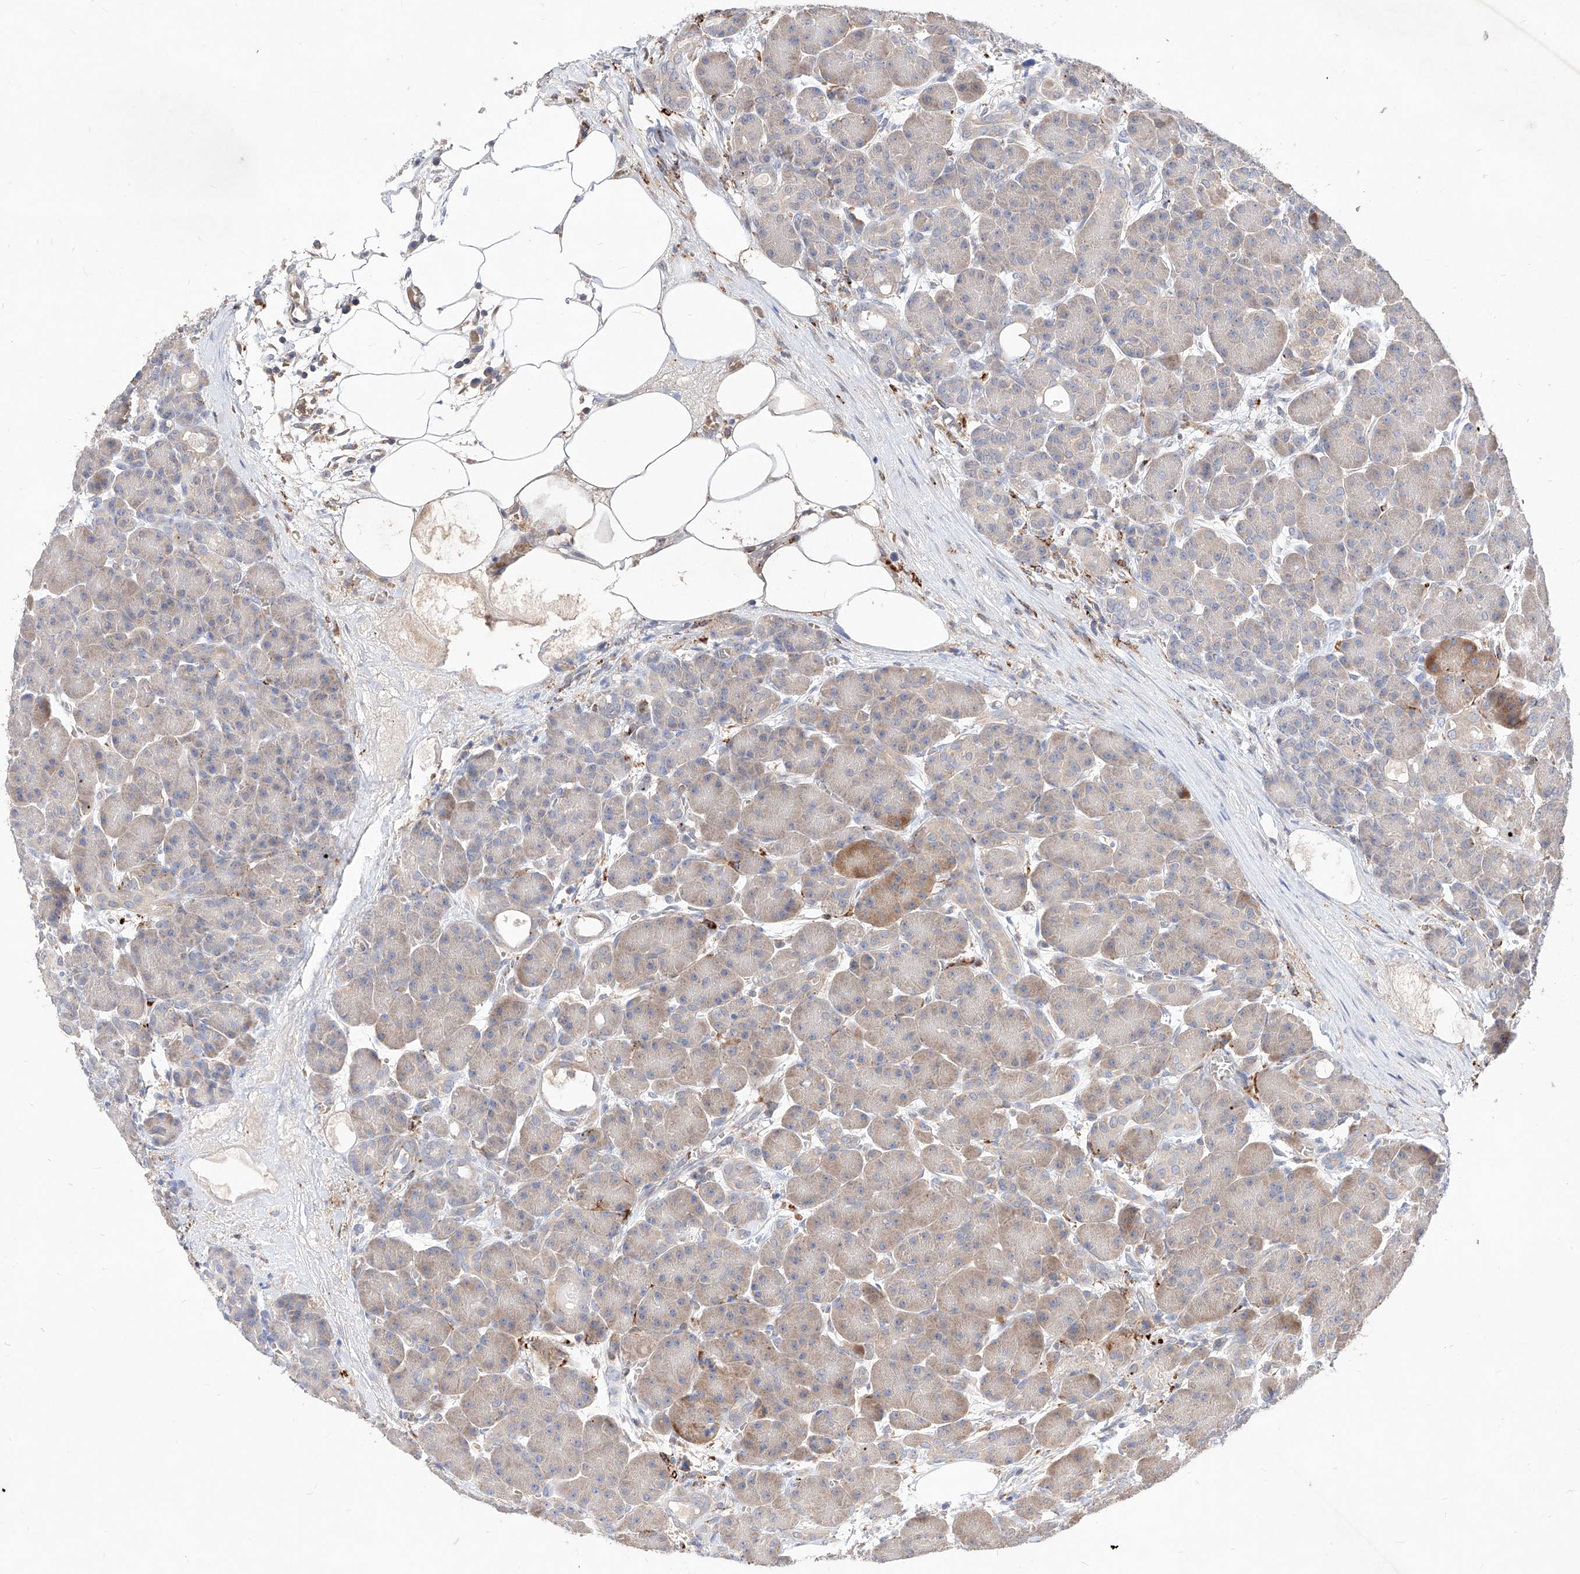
{"staining": {"intensity": "moderate", "quantity": "<25%", "location": "cytoplasmic/membranous"}, "tissue": "pancreas", "cell_type": "Exocrine glandular cells", "image_type": "normal", "snomed": [{"axis": "morphology", "description": "Normal tissue, NOS"}, {"axis": "topography", "description": "Pancreas"}], "caption": "Protein analysis of benign pancreas shows moderate cytoplasmic/membranous positivity in about <25% of exocrine glandular cells. The protein of interest is stained brown, and the nuclei are stained in blue (DAB (3,3'-diaminobenzidine) IHC with brightfield microscopy, high magnification).", "gene": "TSNAX", "patient": {"sex": "male", "age": 63}}